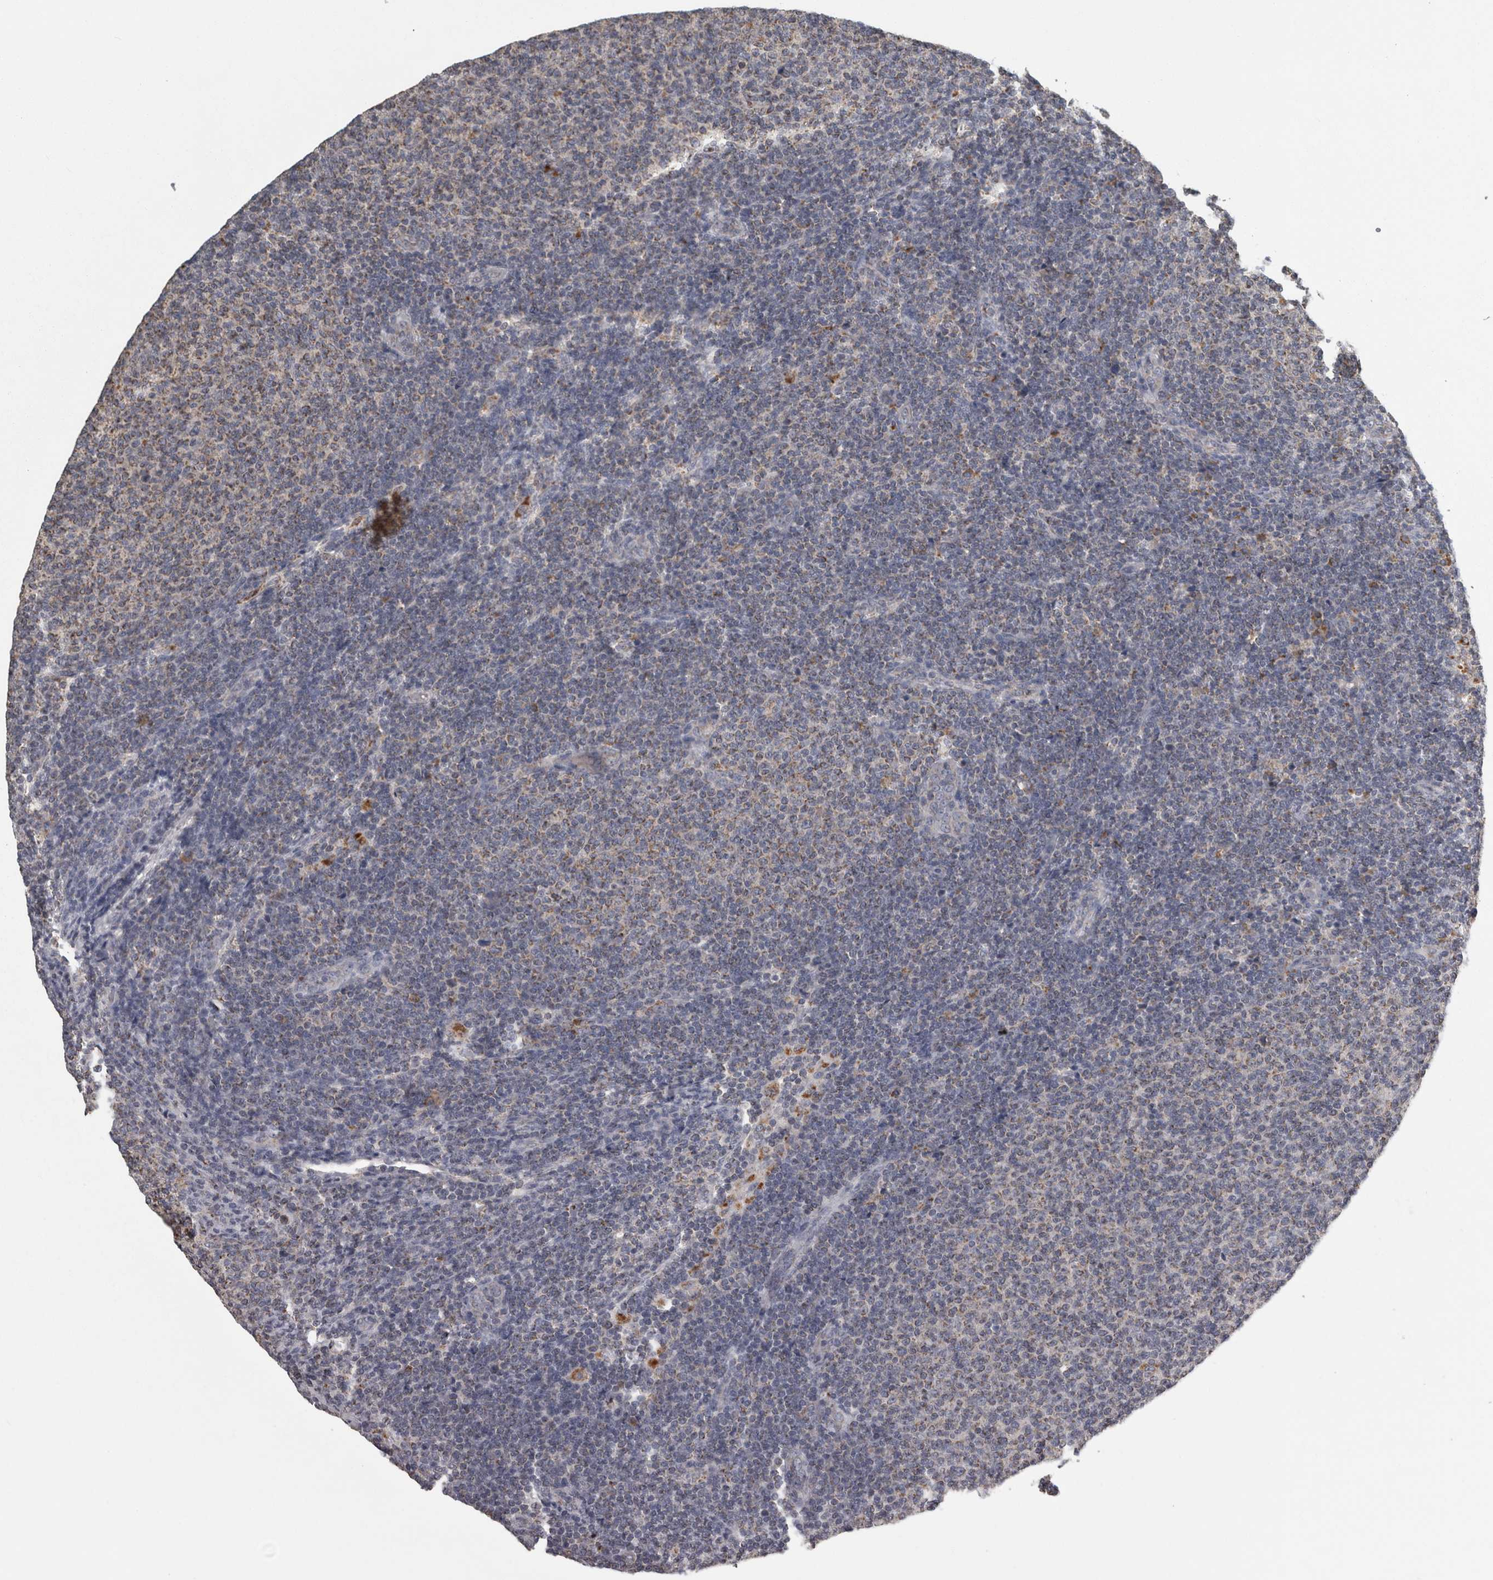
{"staining": {"intensity": "weak", "quantity": "25%-75%", "location": "cytoplasmic/membranous"}, "tissue": "lymphoma", "cell_type": "Tumor cells", "image_type": "cancer", "snomed": [{"axis": "morphology", "description": "Malignant lymphoma, non-Hodgkin's type, Low grade"}, {"axis": "topography", "description": "Lymph node"}], "caption": "Human malignant lymphoma, non-Hodgkin's type (low-grade) stained for a protein (brown) reveals weak cytoplasmic/membranous positive positivity in about 25%-75% of tumor cells.", "gene": "FRK", "patient": {"sex": "male", "age": 66}}